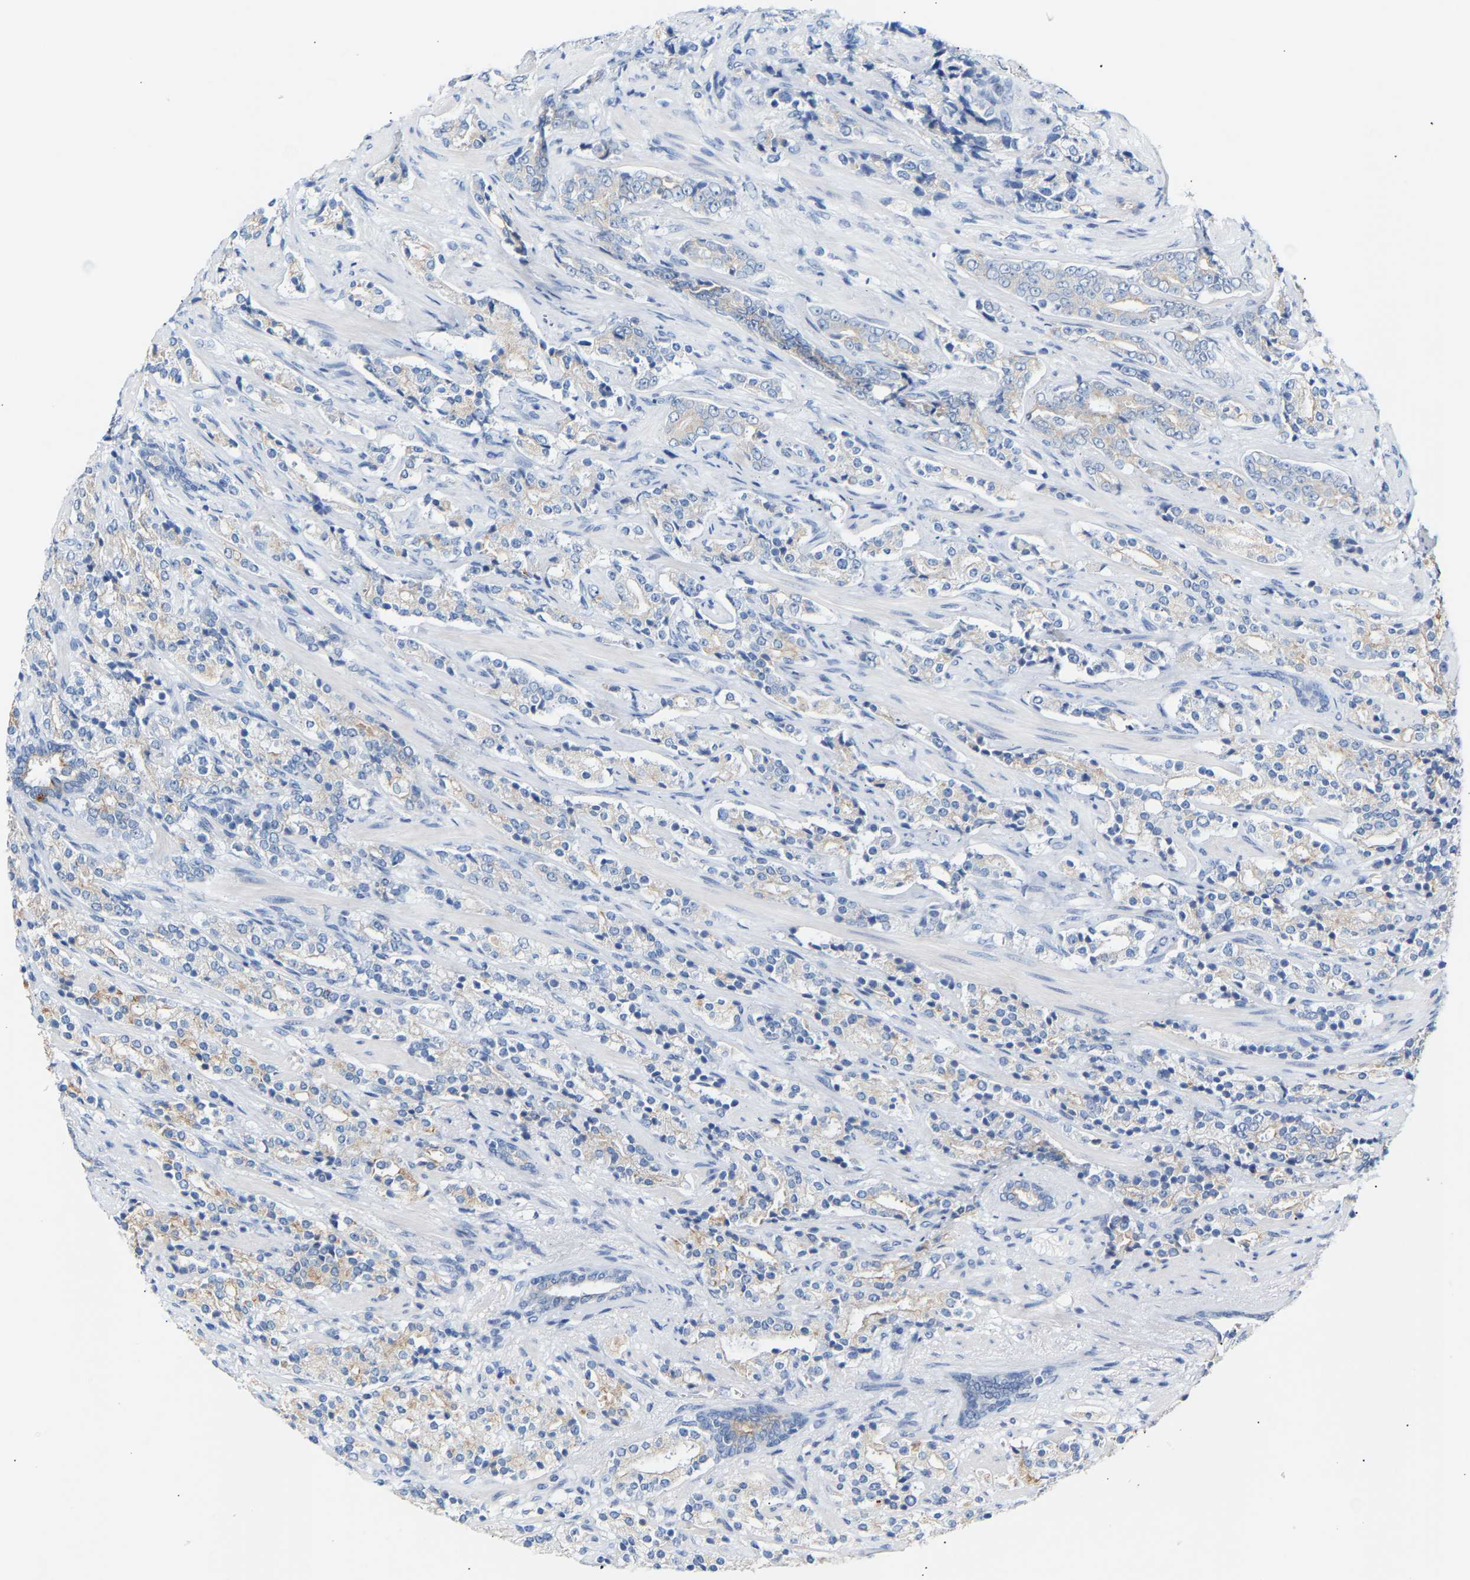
{"staining": {"intensity": "weak", "quantity": "<25%", "location": "cytoplasmic/membranous"}, "tissue": "prostate cancer", "cell_type": "Tumor cells", "image_type": "cancer", "snomed": [{"axis": "morphology", "description": "Adenocarcinoma, High grade"}, {"axis": "topography", "description": "Prostate"}], "caption": "Immunohistochemistry (IHC) photomicrograph of neoplastic tissue: prostate cancer (high-grade adenocarcinoma) stained with DAB displays no significant protein expression in tumor cells. Nuclei are stained in blue.", "gene": "PEX1", "patient": {"sex": "male", "age": 71}}